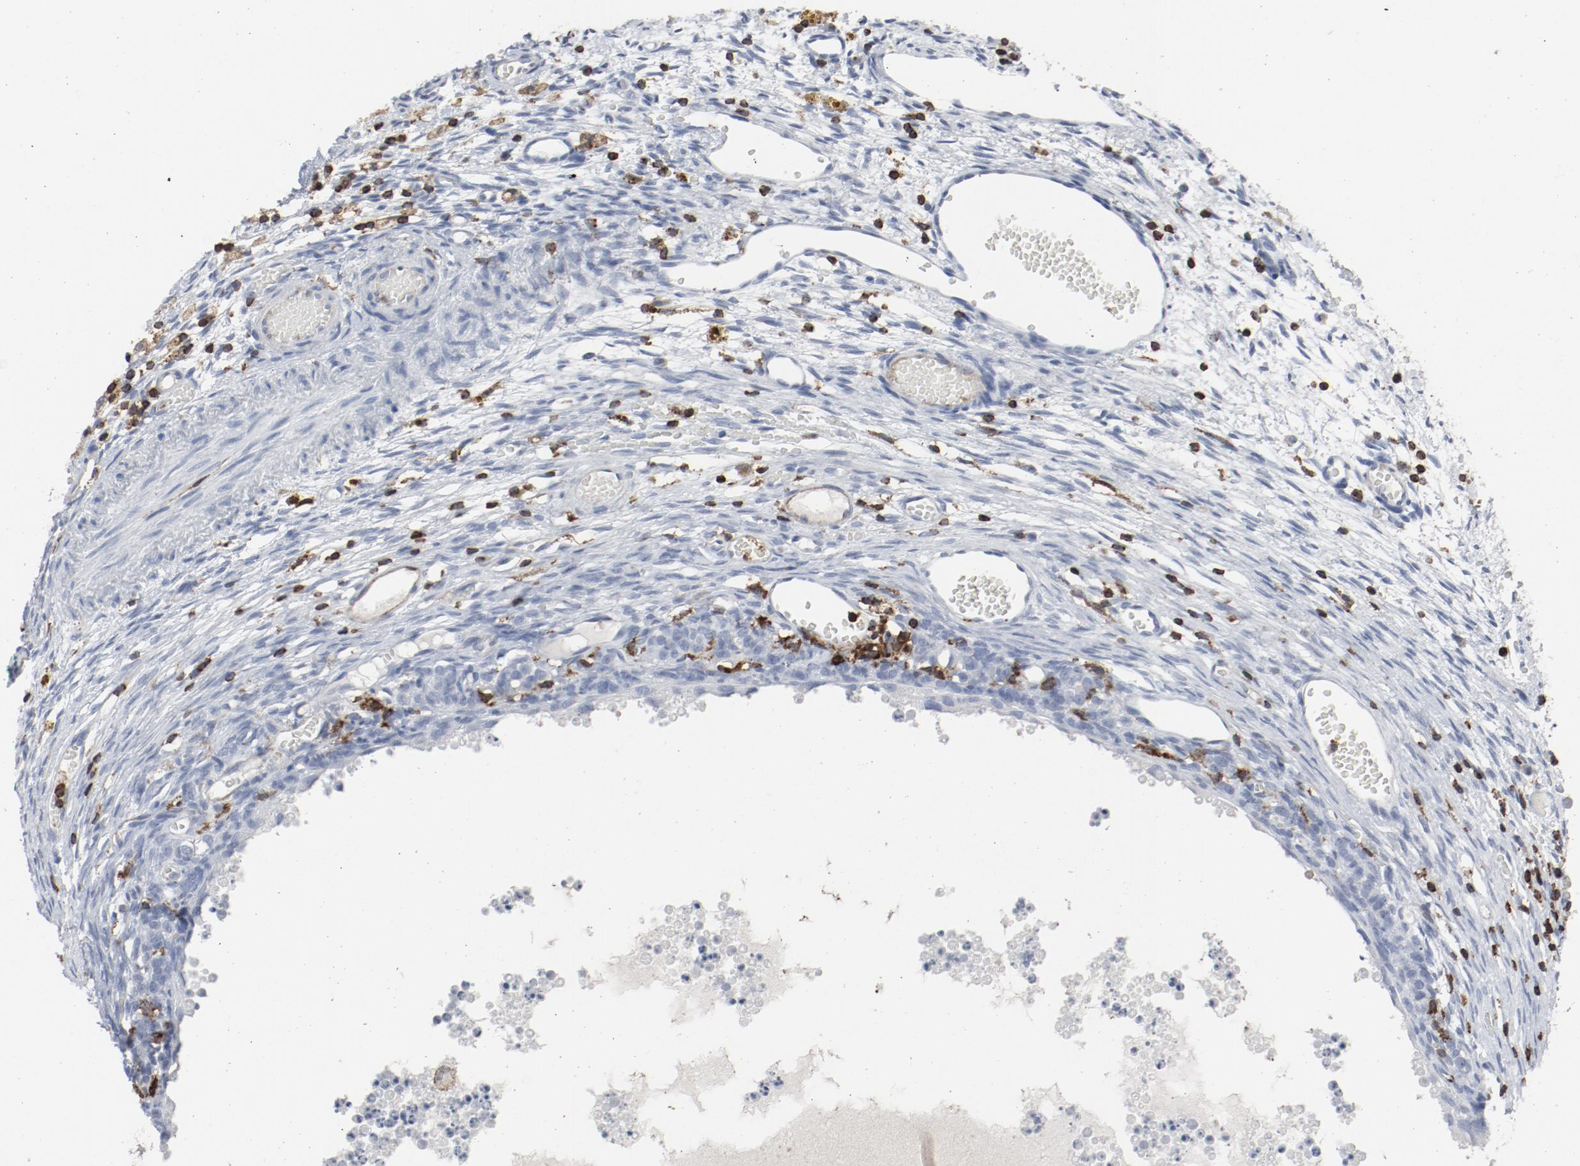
{"staining": {"intensity": "negative", "quantity": "none", "location": "none"}, "tissue": "ovary", "cell_type": "Ovarian stroma cells", "image_type": "normal", "snomed": [{"axis": "morphology", "description": "Normal tissue, NOS"}, {"axis": "topography", "description": "Ovary"}], "caption": "Immunohistochemistry of benign ovary reveals no expression in ovarian stroma cells.", "gene": "LCP2", "patient": {"sex": "female", "age": 35}}